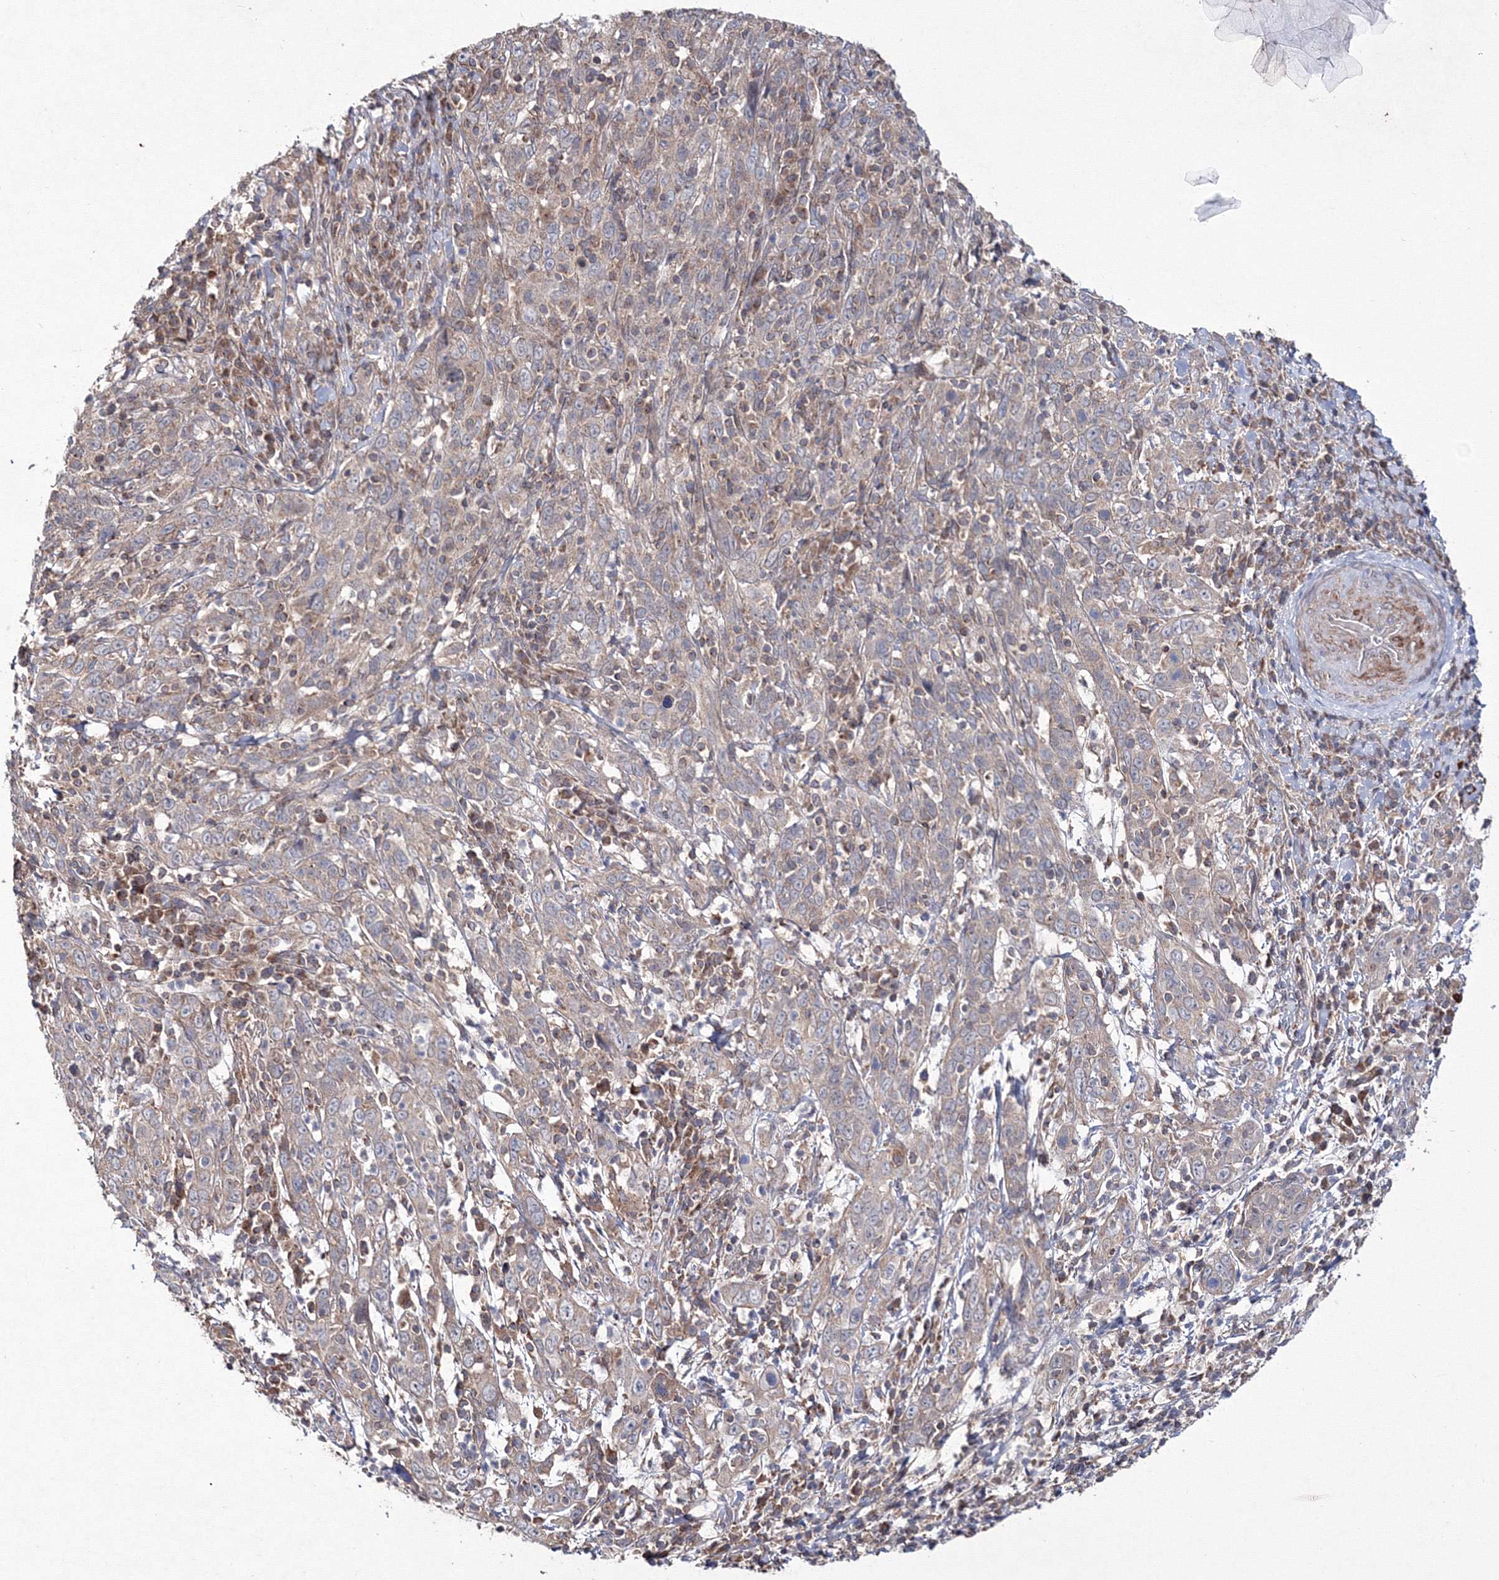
{"staining": {"intensity": "moderate", "quantity": "<25%", "location": "cytoplasmic/membranous"}, "tissue": "cervical cancer", "cell_type": "Tumor cells", "image_type": "cancer", "snomed": [{"axis": "morphology", "description": "Squamous cell carcinoma, NOS"}, {"axis": "topography", "description": "Cervix"}], "caption": "Brown immunohistochemical staining in cervical cancer (squamous cell carcinoma) shows moderate cytoplasmic/membranous positivity in approximately <25% of tumor cells.", "gene": "PPP2R2B", "patient": {"sex": "female", "age": 46}}